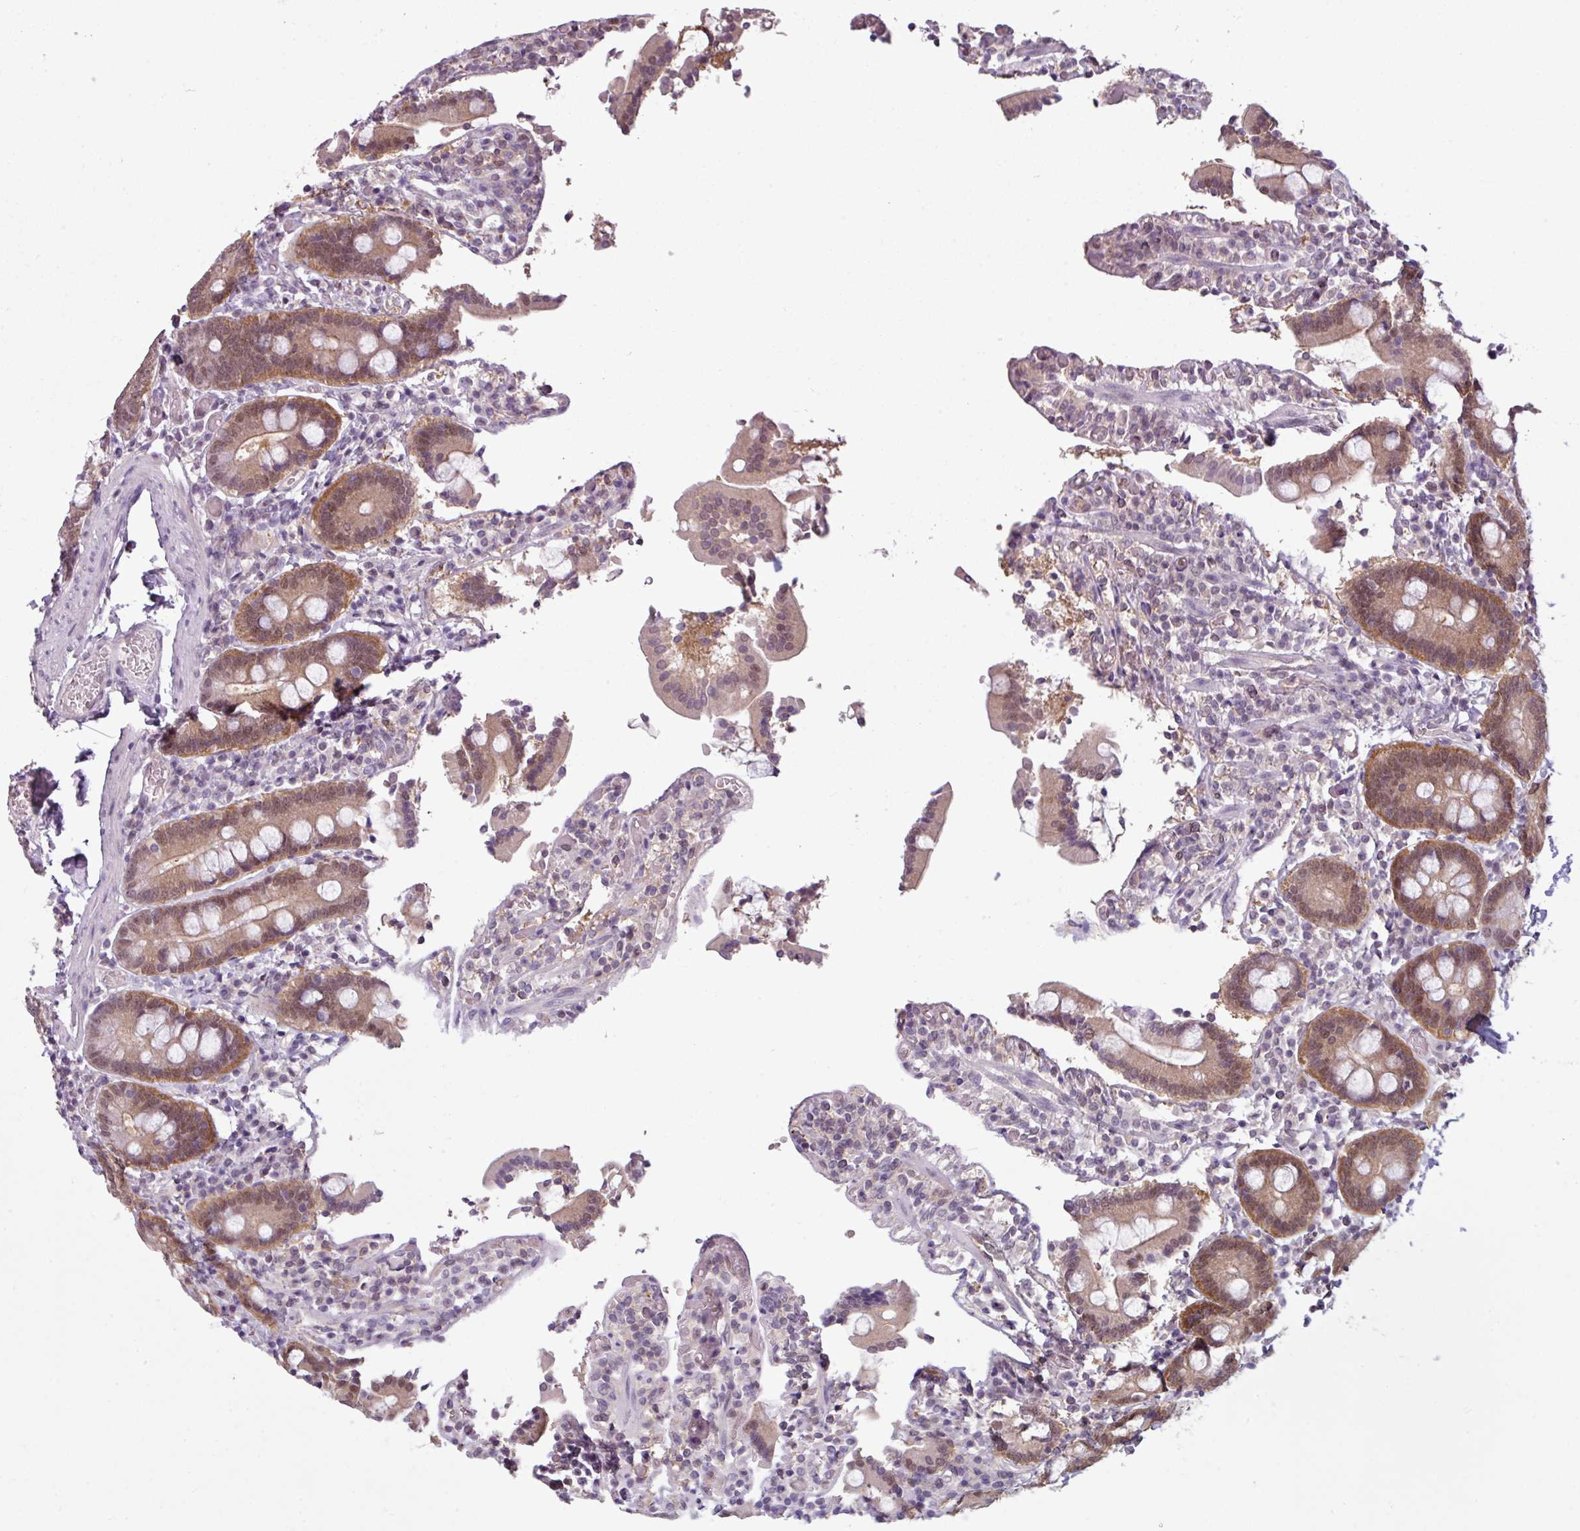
{"staining": {"intensity": "moderate", "quantity": ">75%", "location": "cytoplasmic/membranous,nuclear"}, "tissue": "duodenum", "cell_type": "Glandular cells", "image_type": "normal", "snomed": [{"axis": "morphology", "description": "Normal tissue, NOS"}, {"axis": "topography", "description": "Duodenum"}], "caption": "Duodenum stained with DAB (3,3'-diaminobenzidine) immunohistochemistry (IHC) demonstrates medium levels of moderate cytoplasmic/membranous,nuclear positivity in about >75% of glandular cells. Using DAB (3,3'-diaminobenzidine) (brown) and hematoxylin (blue) stains, captured at high magnification using brightfield microscopy.", "gene": "TTLL12", "patient": {"sex": "male", "age": 55}}